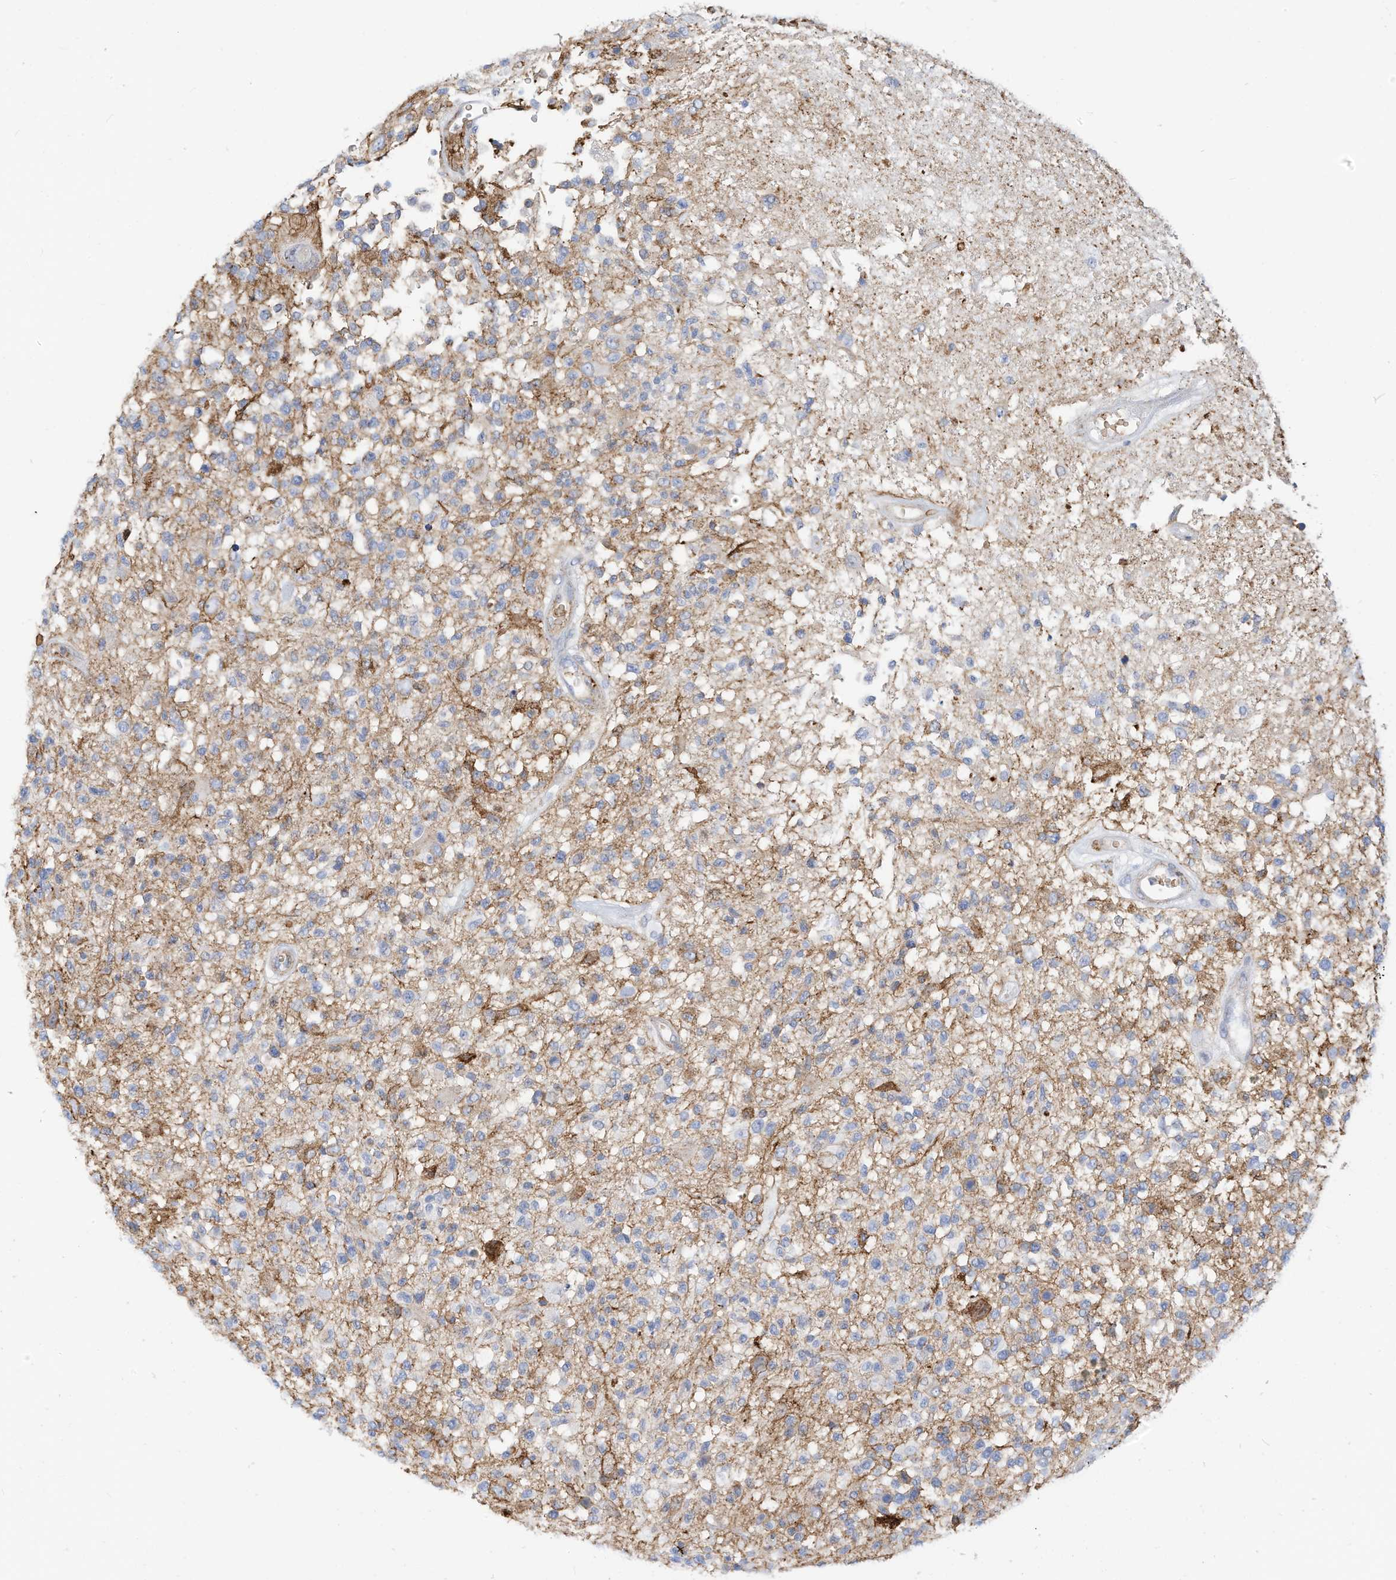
{"staining": {"intensity": "negative", "quantity": "none", "location": "none"}, "tissue": "glioma", "cell_type": "Tumor cells", "image_type": "cancer", "snomed": [{"axis": "morphology", "description": "Glioma, malignant, High grade"}, {"axis": "morphology", "description": "Glioblastoma, NOS"}, {"axis": "topography", "description": "Brain"}], "caption": "Immunohistochemistry (IHC) image of neoplastic tissue: glioma stained with DAB shows no significant protein expression in tumor cells.", "gene": "TXNDC9", "patient": {"sex": "male", "age": 60}}